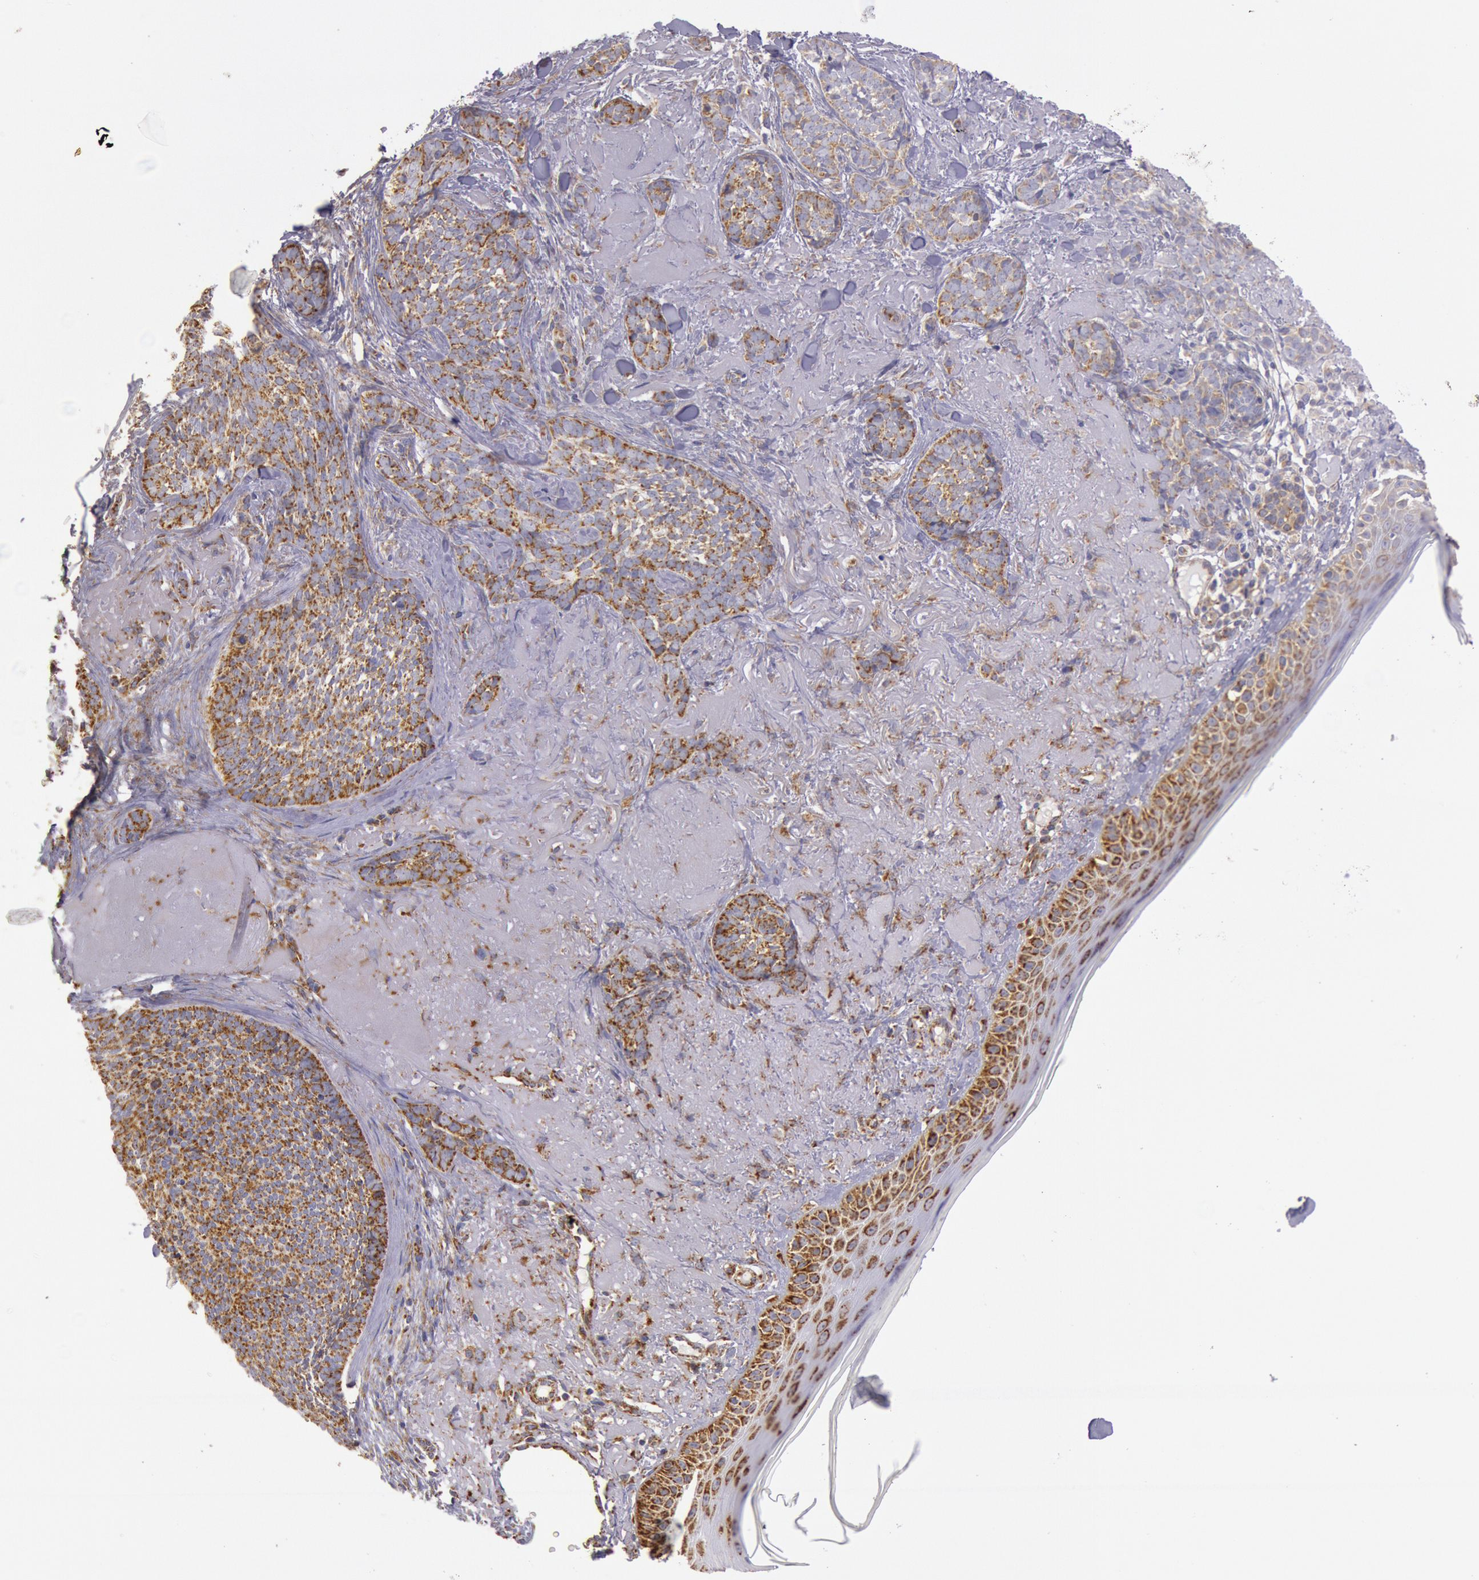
{"staining": {"intensity": "moderate", "quantity": "25%-75%", "location": "cytoplasmic/membranous"}, "tissue": "skin cancer", "cell_type": "Tumor cells", "image_type": "cancer", "snomed": [{"axis": "morphology", "description": "Basal cell carcinoma"}, {"axis": "topography", "description": "Skin"}], "caption": "Basal cell carcinoma (skin) stained with a brown dye shows moderate cytoplasmic/membranous positive expression in about 25%-75% of tumor cells.", "gene": "CYC1", "patient": {"sex": "female", "age": 81}}